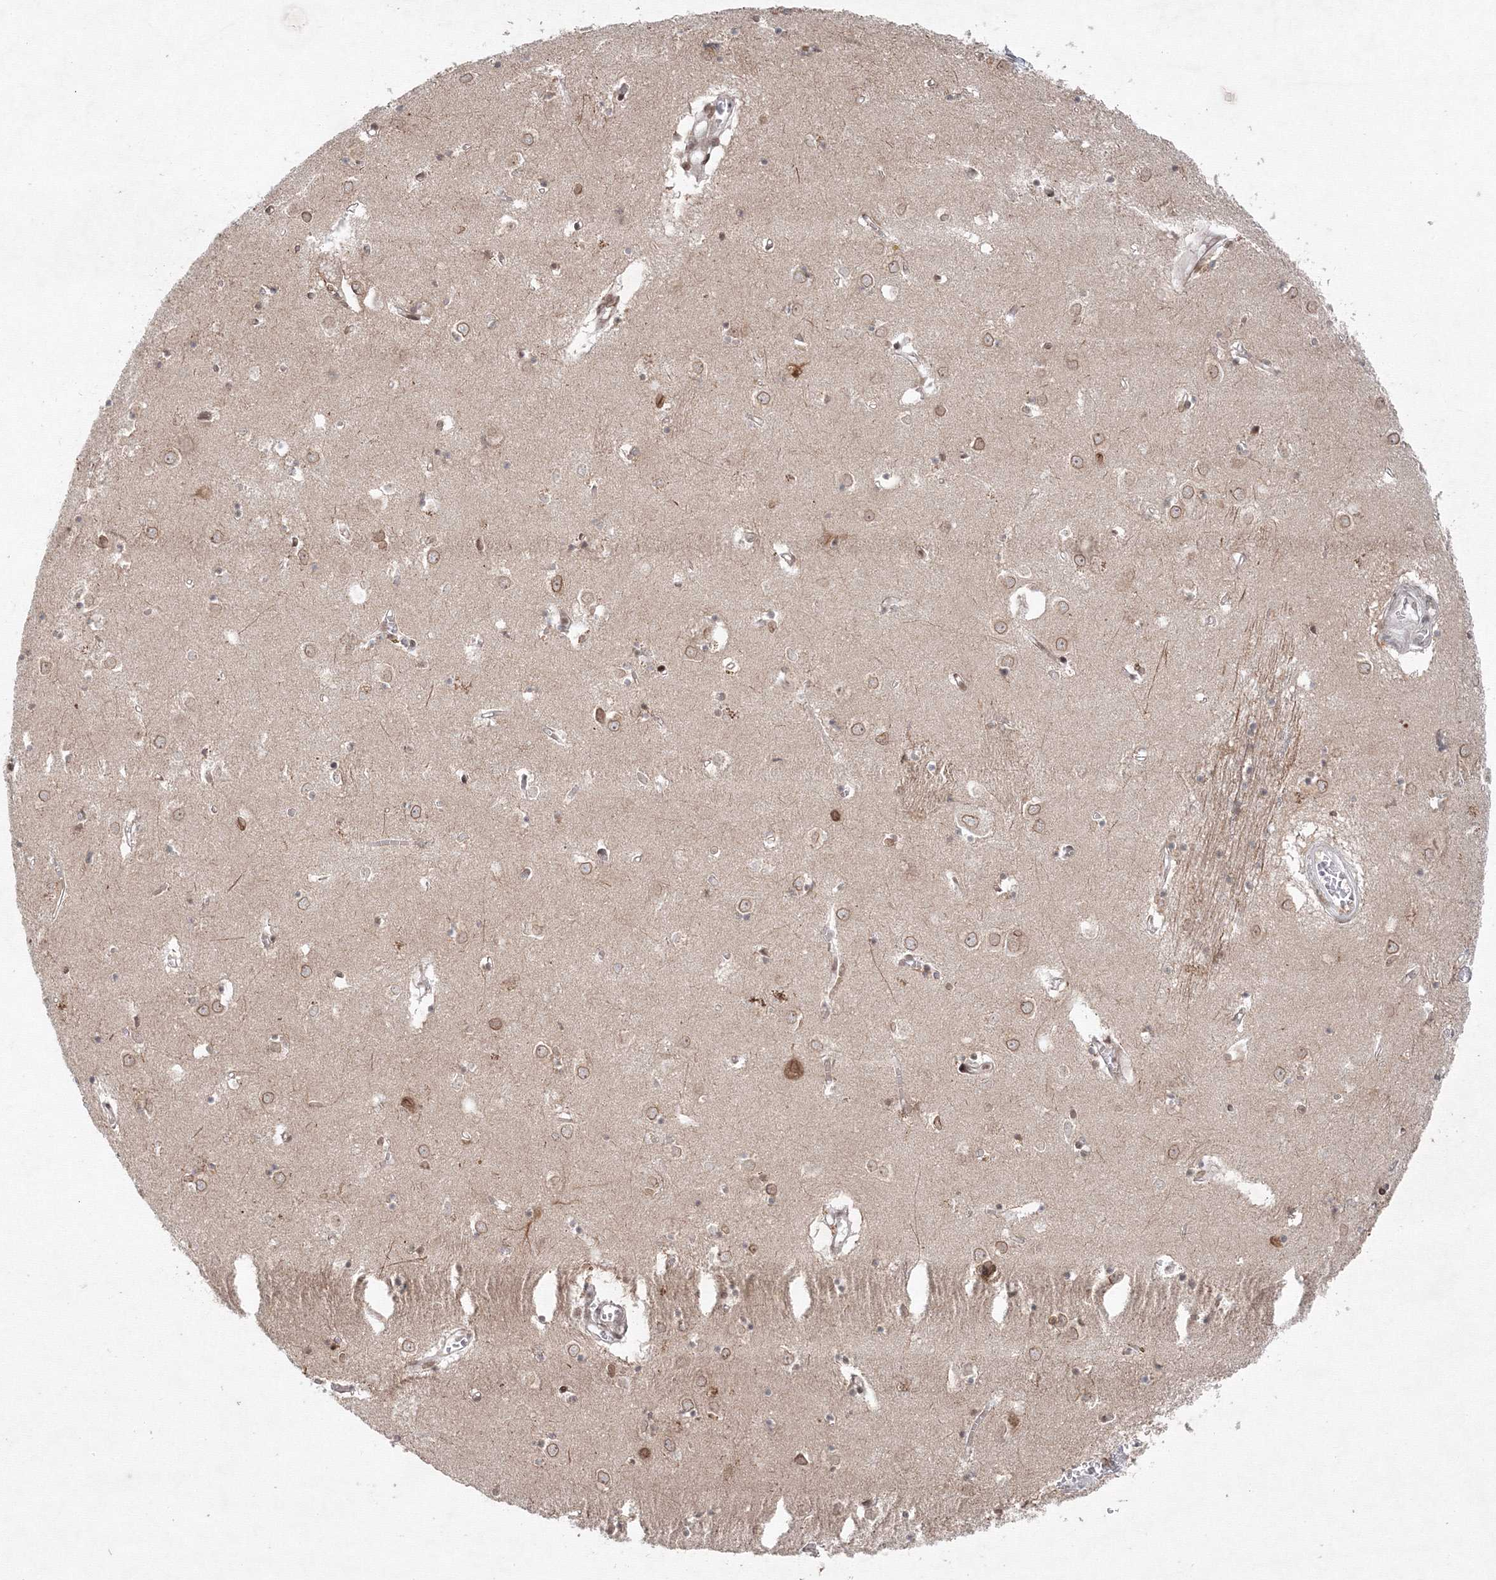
{"staining": {"intensity": "moderate", "quantity": "<25%", "location": "cytoplasmic/membranous,nuclear"}, "tissue": "caudate", "cell_type": "Glial cells", "image_type": "normal", "snomed": [{"axis": "morphology", "description": "Normal tissue, NOS"}, {"axis": "topography", "description": "Lateral ventricle wall"}], "caption": "Approximately <25% of glial cells in benign human caudate reveal moderate cytoplasmic/membranous,nuclear protein staining as visualized by brown immunohistochemical staining.", "gene": "KIF4A", "patient": {"sex": "male", "age": 70}}